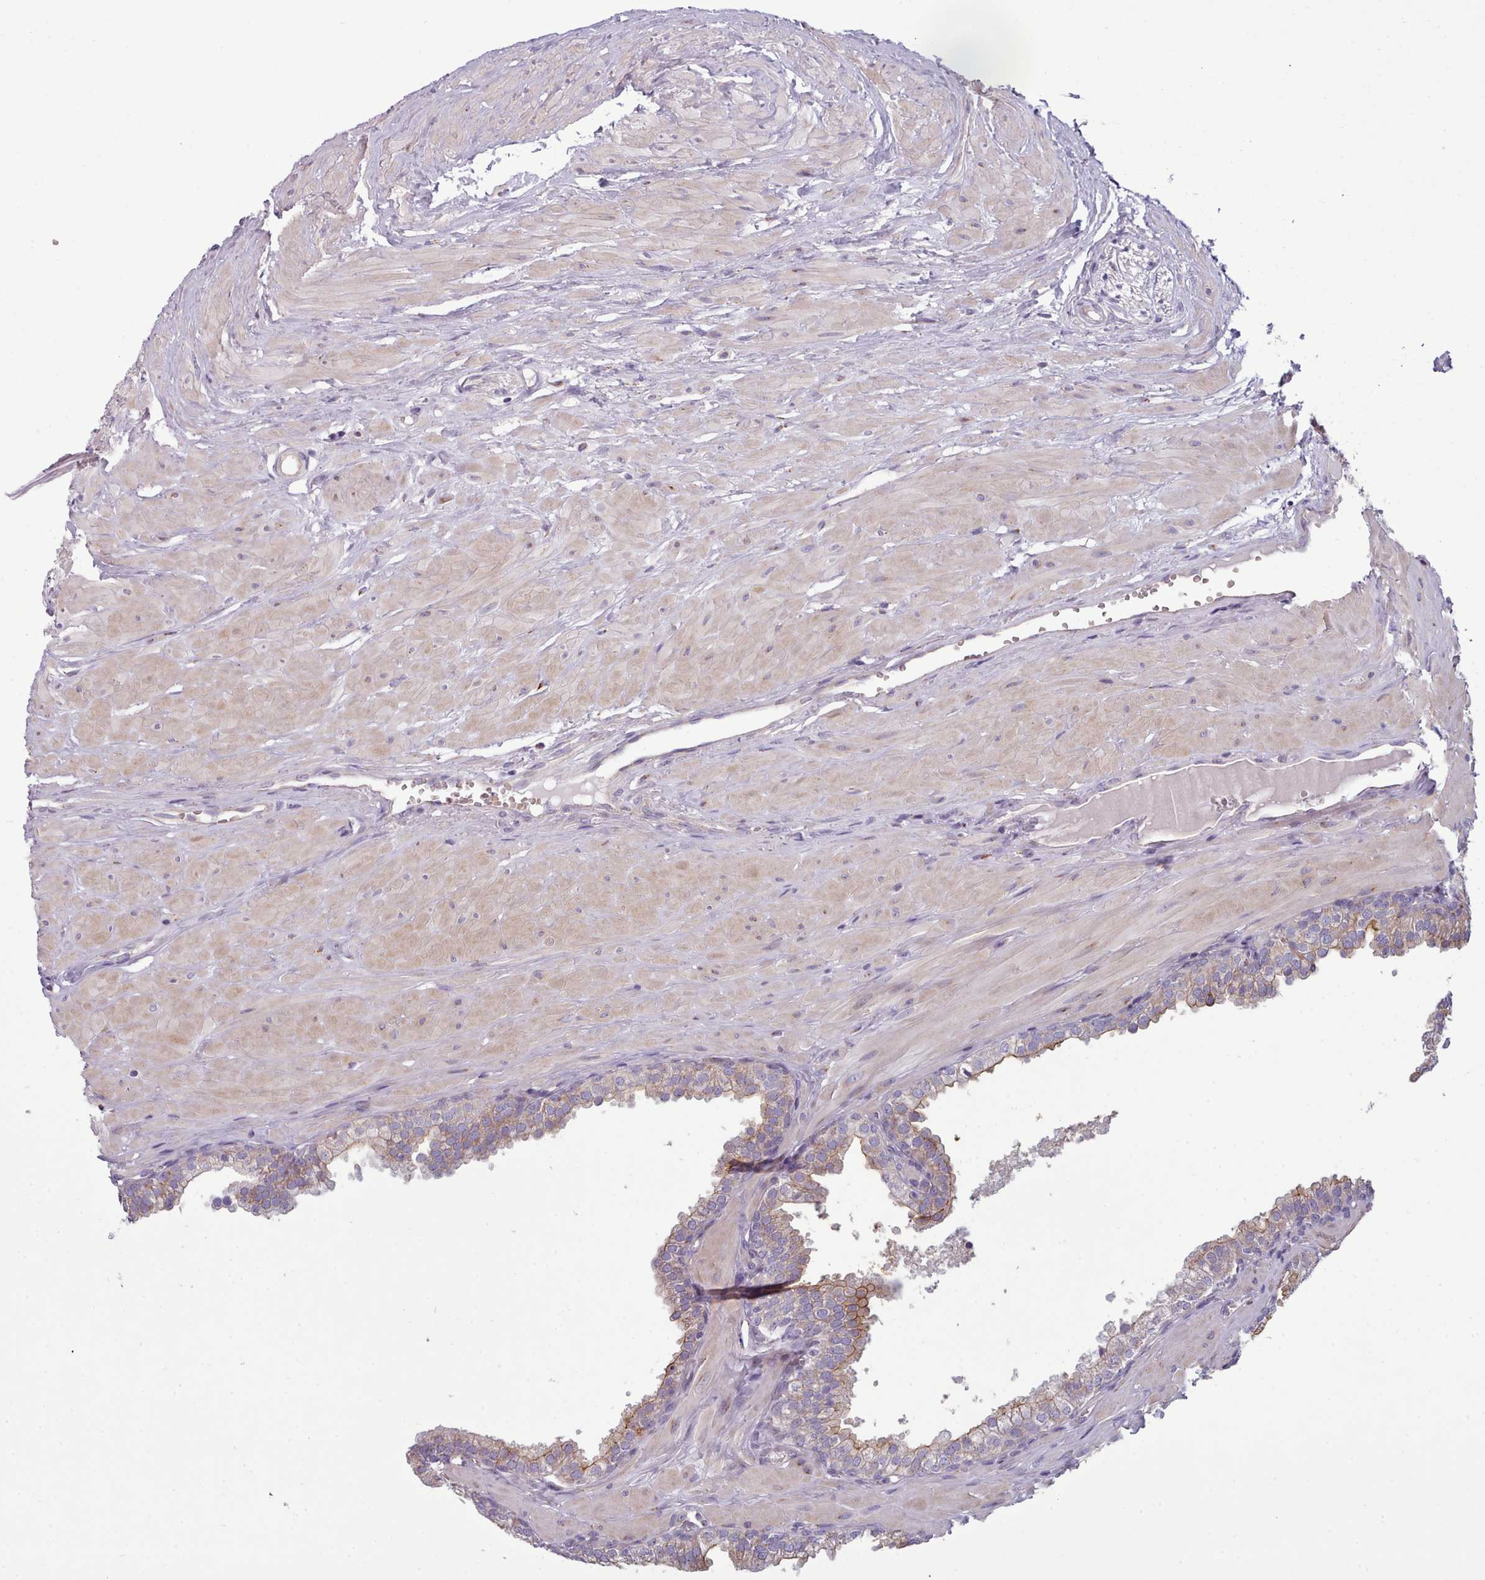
{"staining": {"intensity": "moderate", "quantity": "<25%", "location": "cytoplasmic/membranous"}, "tissue": "prostate", "cell_type": "Glandular cells", "image_type": "normal", "snomed": [{"axis": "morphology", "description": "Normal tissue, NOS"}, {"axis": "topography", "description": "Prostate"}, {"axis": "topography", "description": "Peripheral nerve tissue"}], "caption": "Protein positivity by immunohistochemistry (IHC) shows moderate cytoplasmic/membranous positivity in about <25% of glandular cells in unremarkable prostate. (DAB = brown stain, brightfield microscopy at high magnification).", "gene": "SLC52A3", "patient": {"sex": "male", "age": 55}}